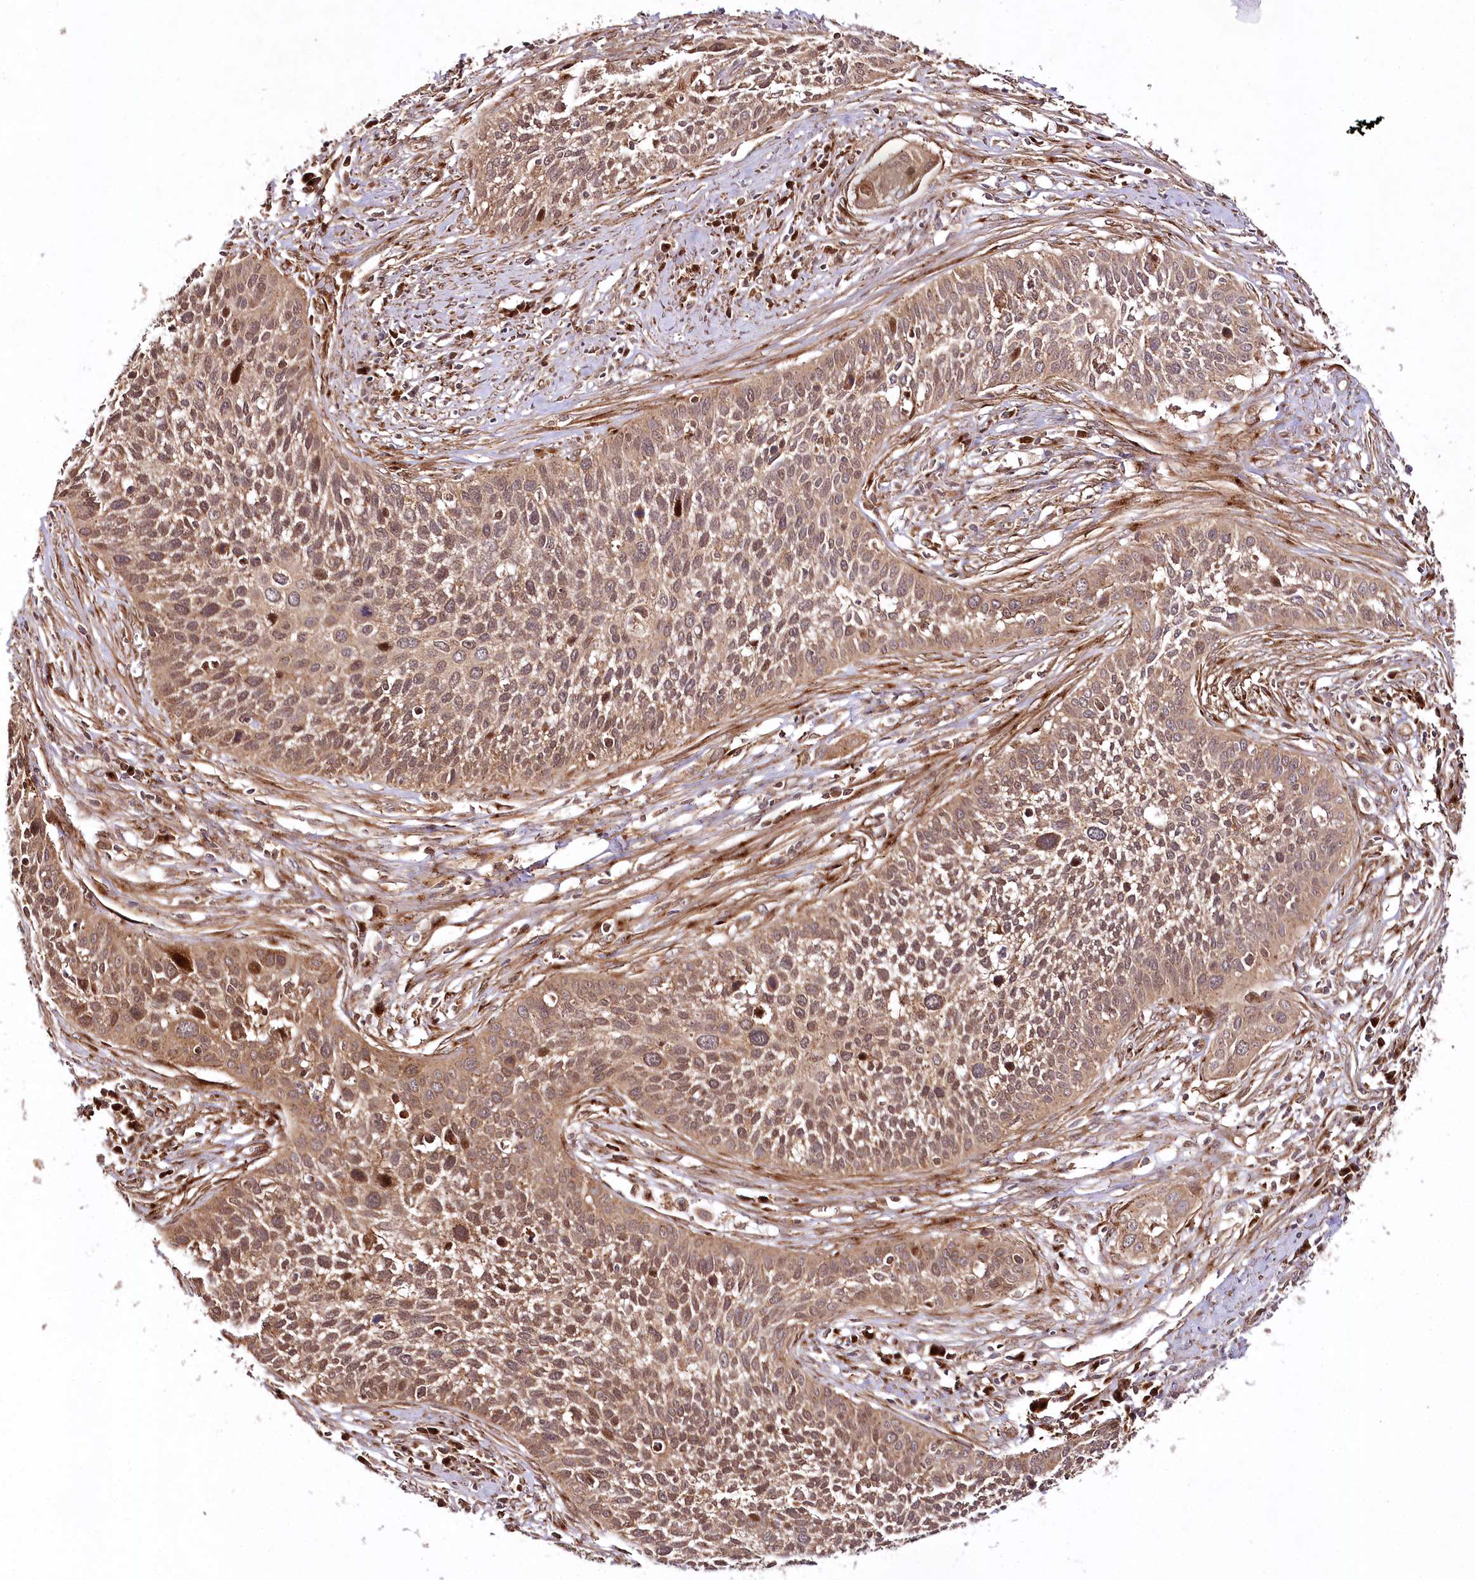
{"staining": {"intensity": "moderate", "quantity": ">75%", "location": "cytoplasmic/membranous,nuclear"}, "tissue": "cervical cancer", "cell_type": "Tumor cells", "image_type": "cancer", "snomed": [{"axis": "morphology", "description": "Squamous cell carcinoma, NOS"}, {"axis": "topography", "description": "Cervix"}], "caption": "IHC (DAB) staining of cervical squamous cell carcinoma demonstrates moderate cytoplasmic/membranous and nuclear protein expression in about >75% of tumor cells.", "gene": "COPG1", "patient": {"sex": "female", "age": 34}}